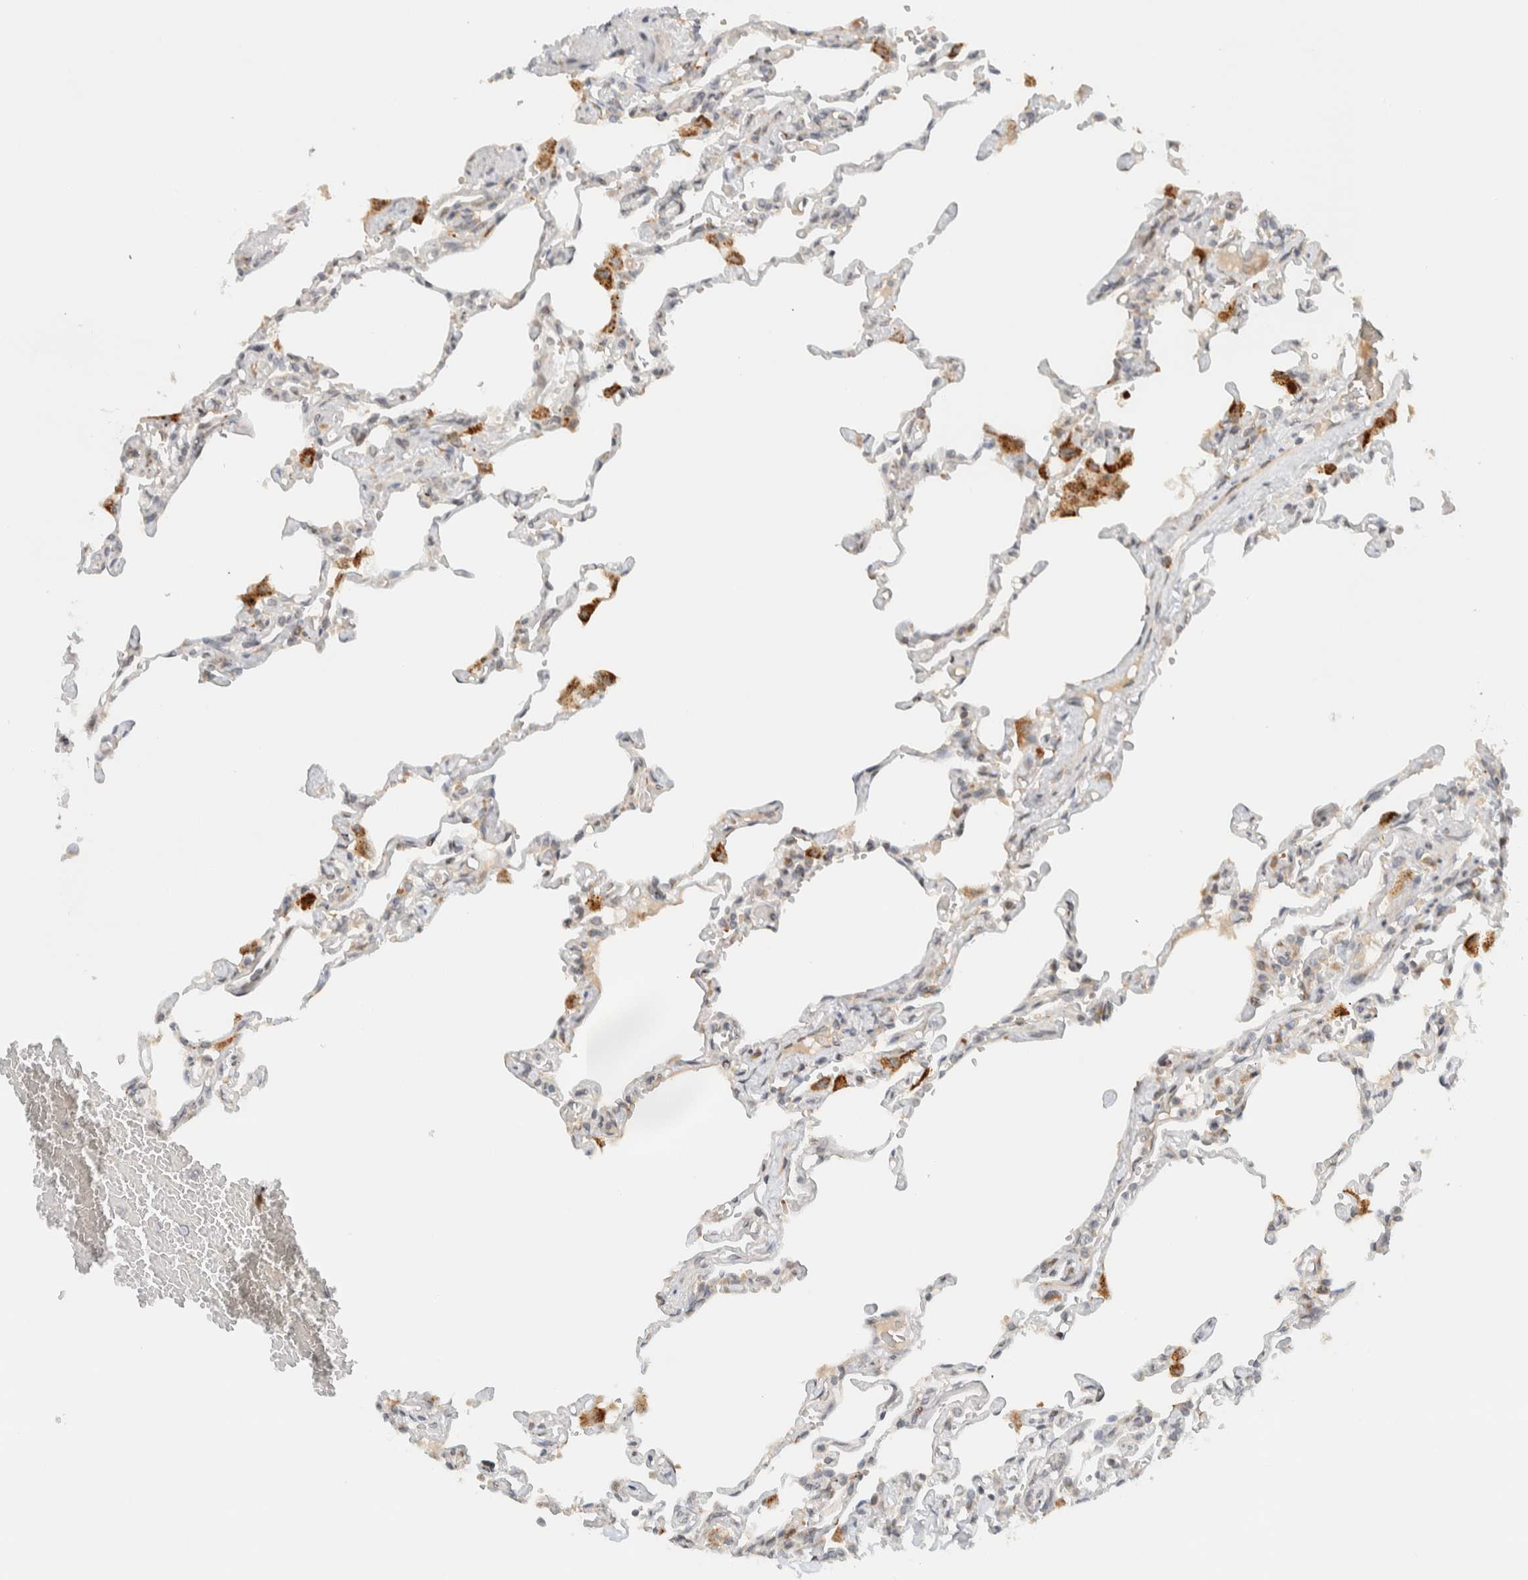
{"staining": {"intensity": "moderate", "quantity": "<25%", "location": "cytoplasmic/membranous"}, "tissue": "lung", "cell_type": "Alveolar cells", "image_type": "normal", "snomed": [{"axis": "morphology", "description": "Normal tissue, NOS"}, {"axis": "topography", "description": "Lung"}], "caption": "Immunohistochemistry (IHC) image of normal human lung stained for a protein (brown), which reveals low levels of moderate cytoplasmic/membranous expression in approximately <25% of alveolar cells.", "gene": "ITPRID1", "patient": {"sex": "male", "age": 21}}